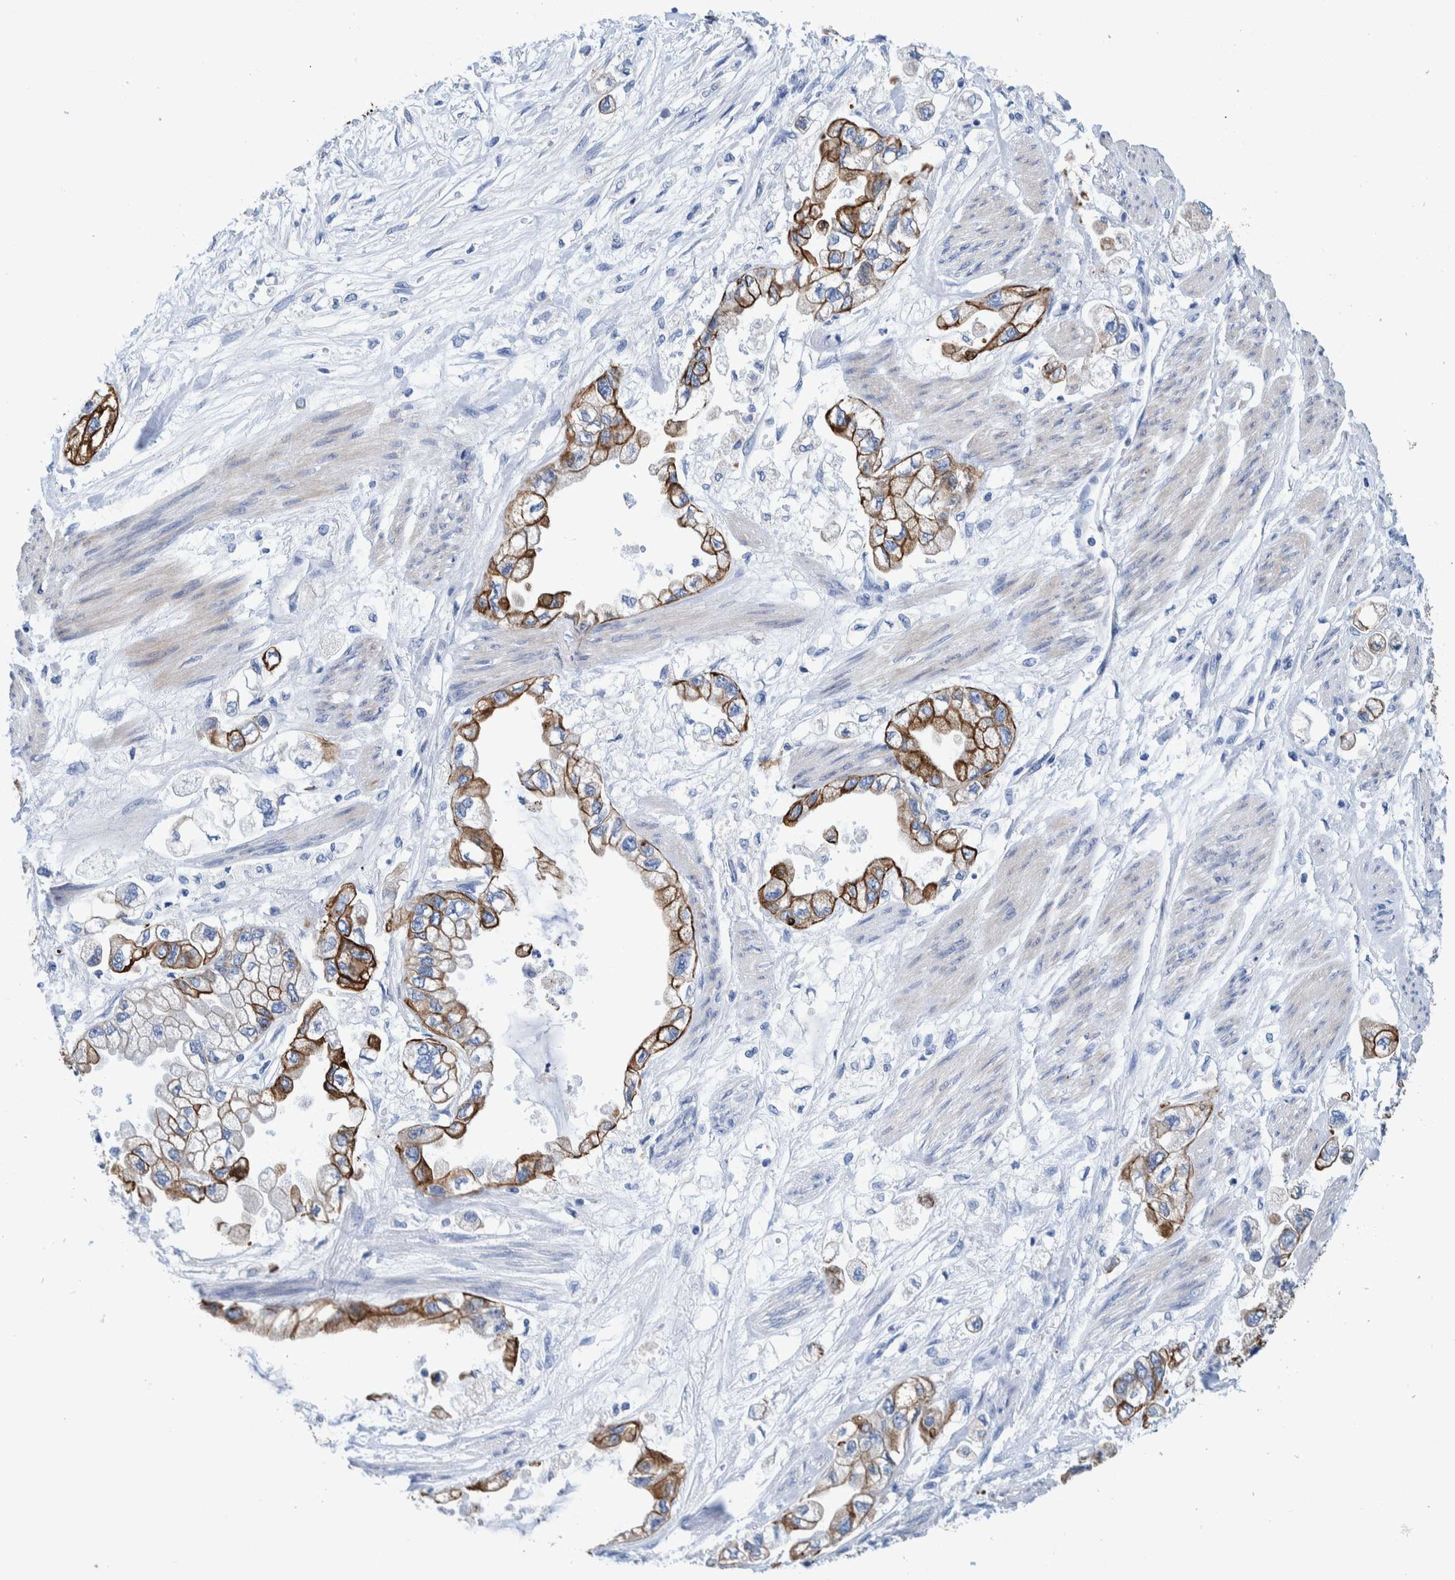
{"staining": {"intensity": "moderate", "quantity": ">75%", "location": "cytoplasmic/membranous"}, "tissue": "stomach cancer", "cell_type": "Tumor cells", "image_type": "cancer", "snomed": [{"axis": "morphology", "description": "Normal tissue, NOS"}, {"axis": "morphology", "description": "Adenocarcinoma, NOS"}, {"axis": "topography", "description": "Stomach"}], "caption": "A medium amount of moderate cytoplasmic/membranous staining is present in about >75% of tumor cells in adenocarcinoma (stomach) tissue. (IHC, brightfield microscopy, high magnification).", "gene": "MKS1", "patient": {"sex": "male", "age": 62}}